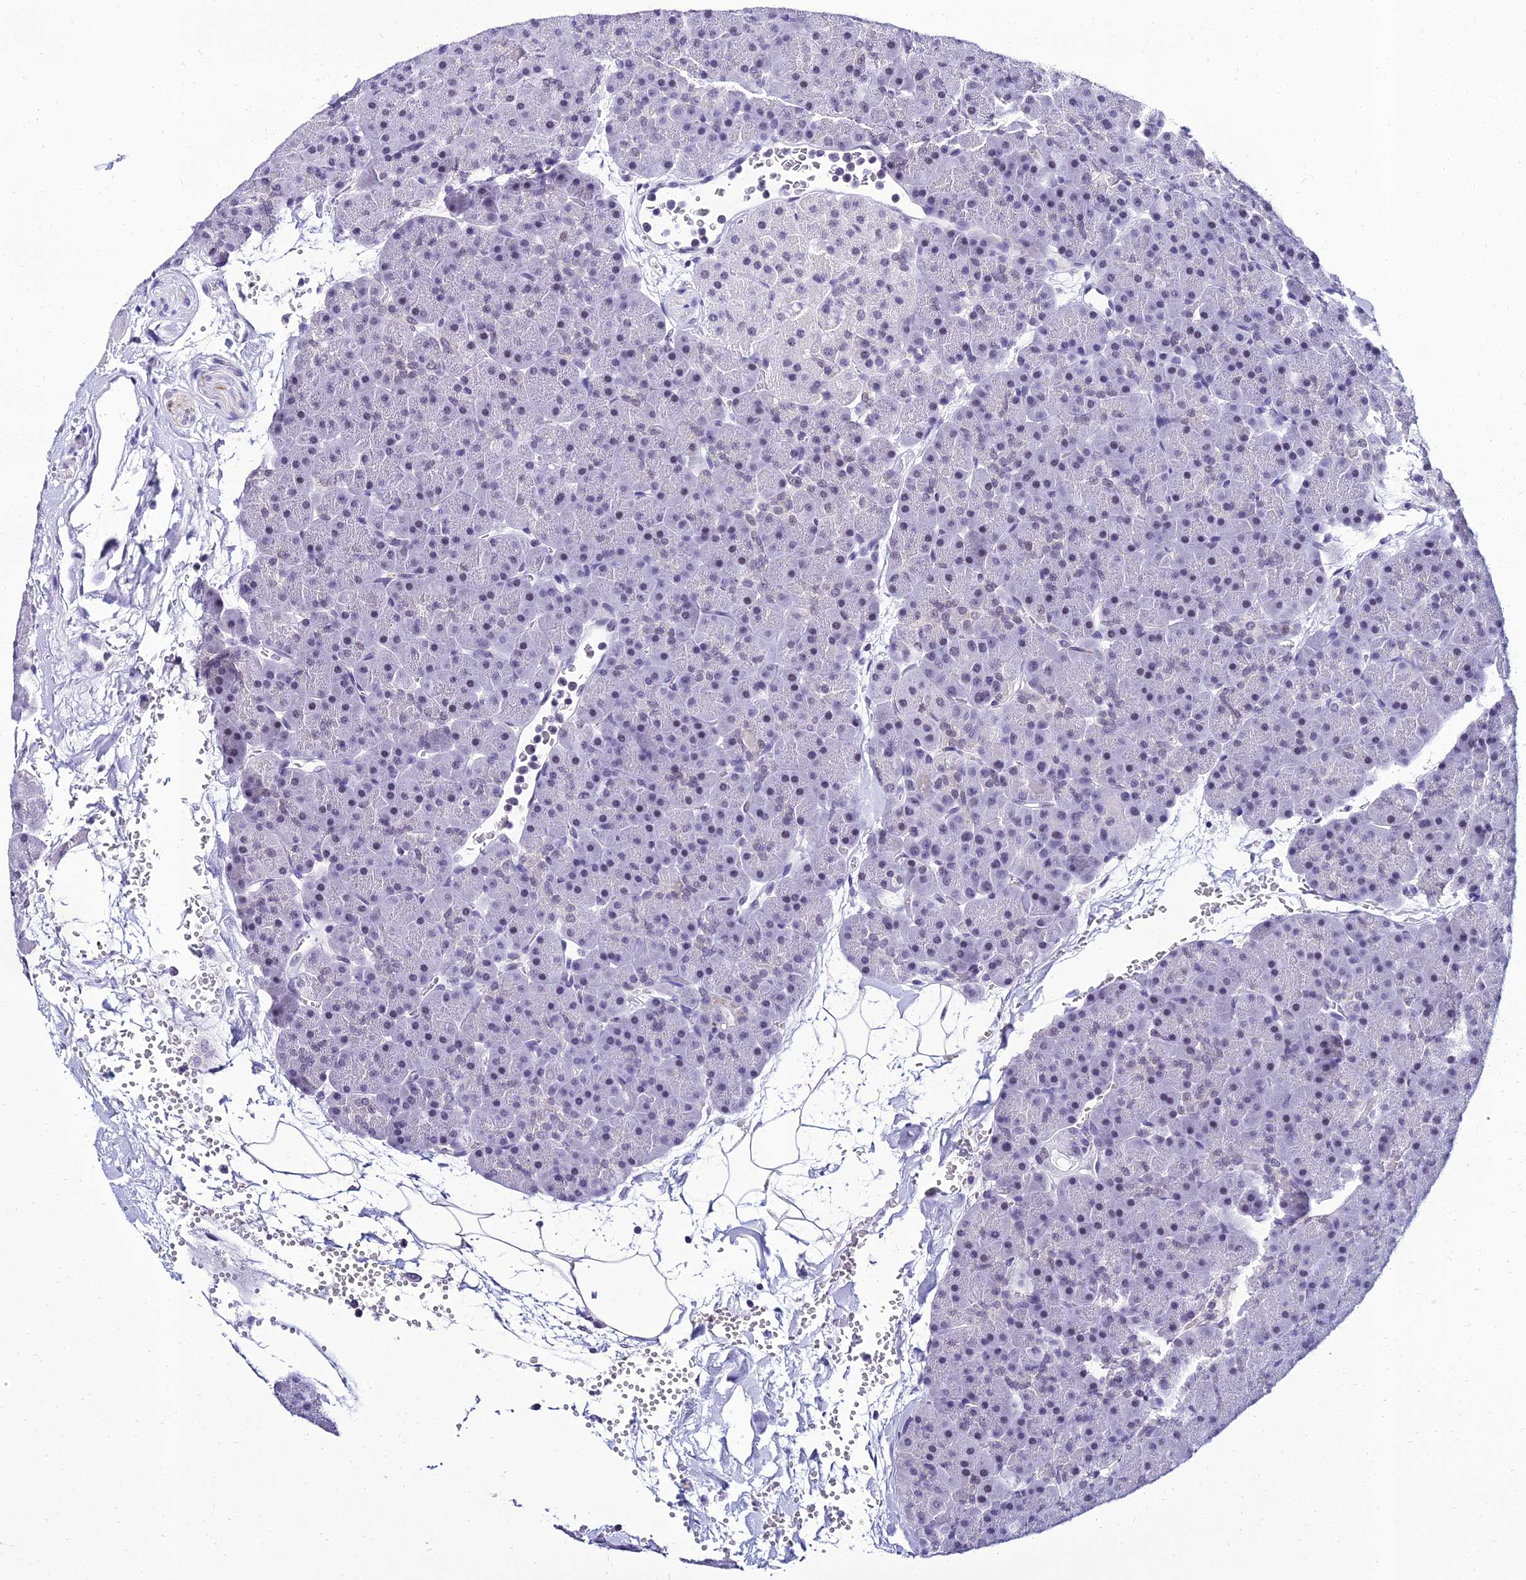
{"staining": {"intensity": "weak", "quantity": "25%-75%", "location": "nuclear"}, "tissue": "pancreas", "cell_type": "Exocrine glandular cells", "image_type": "normal", "snomed": [{"axis": "morphology", "description": "Normal tissue, NOS"}, {"axis": "topography", "description": "Pancreas"}], "caption": "This micrograph shows IHC staining of unremarkable pancreas, with low weak nuclear positivity in about 25%-75% of exocrine glandular cells.", "gene": "PPP4R2", "patient": {"sex": "male", "age": 36}}